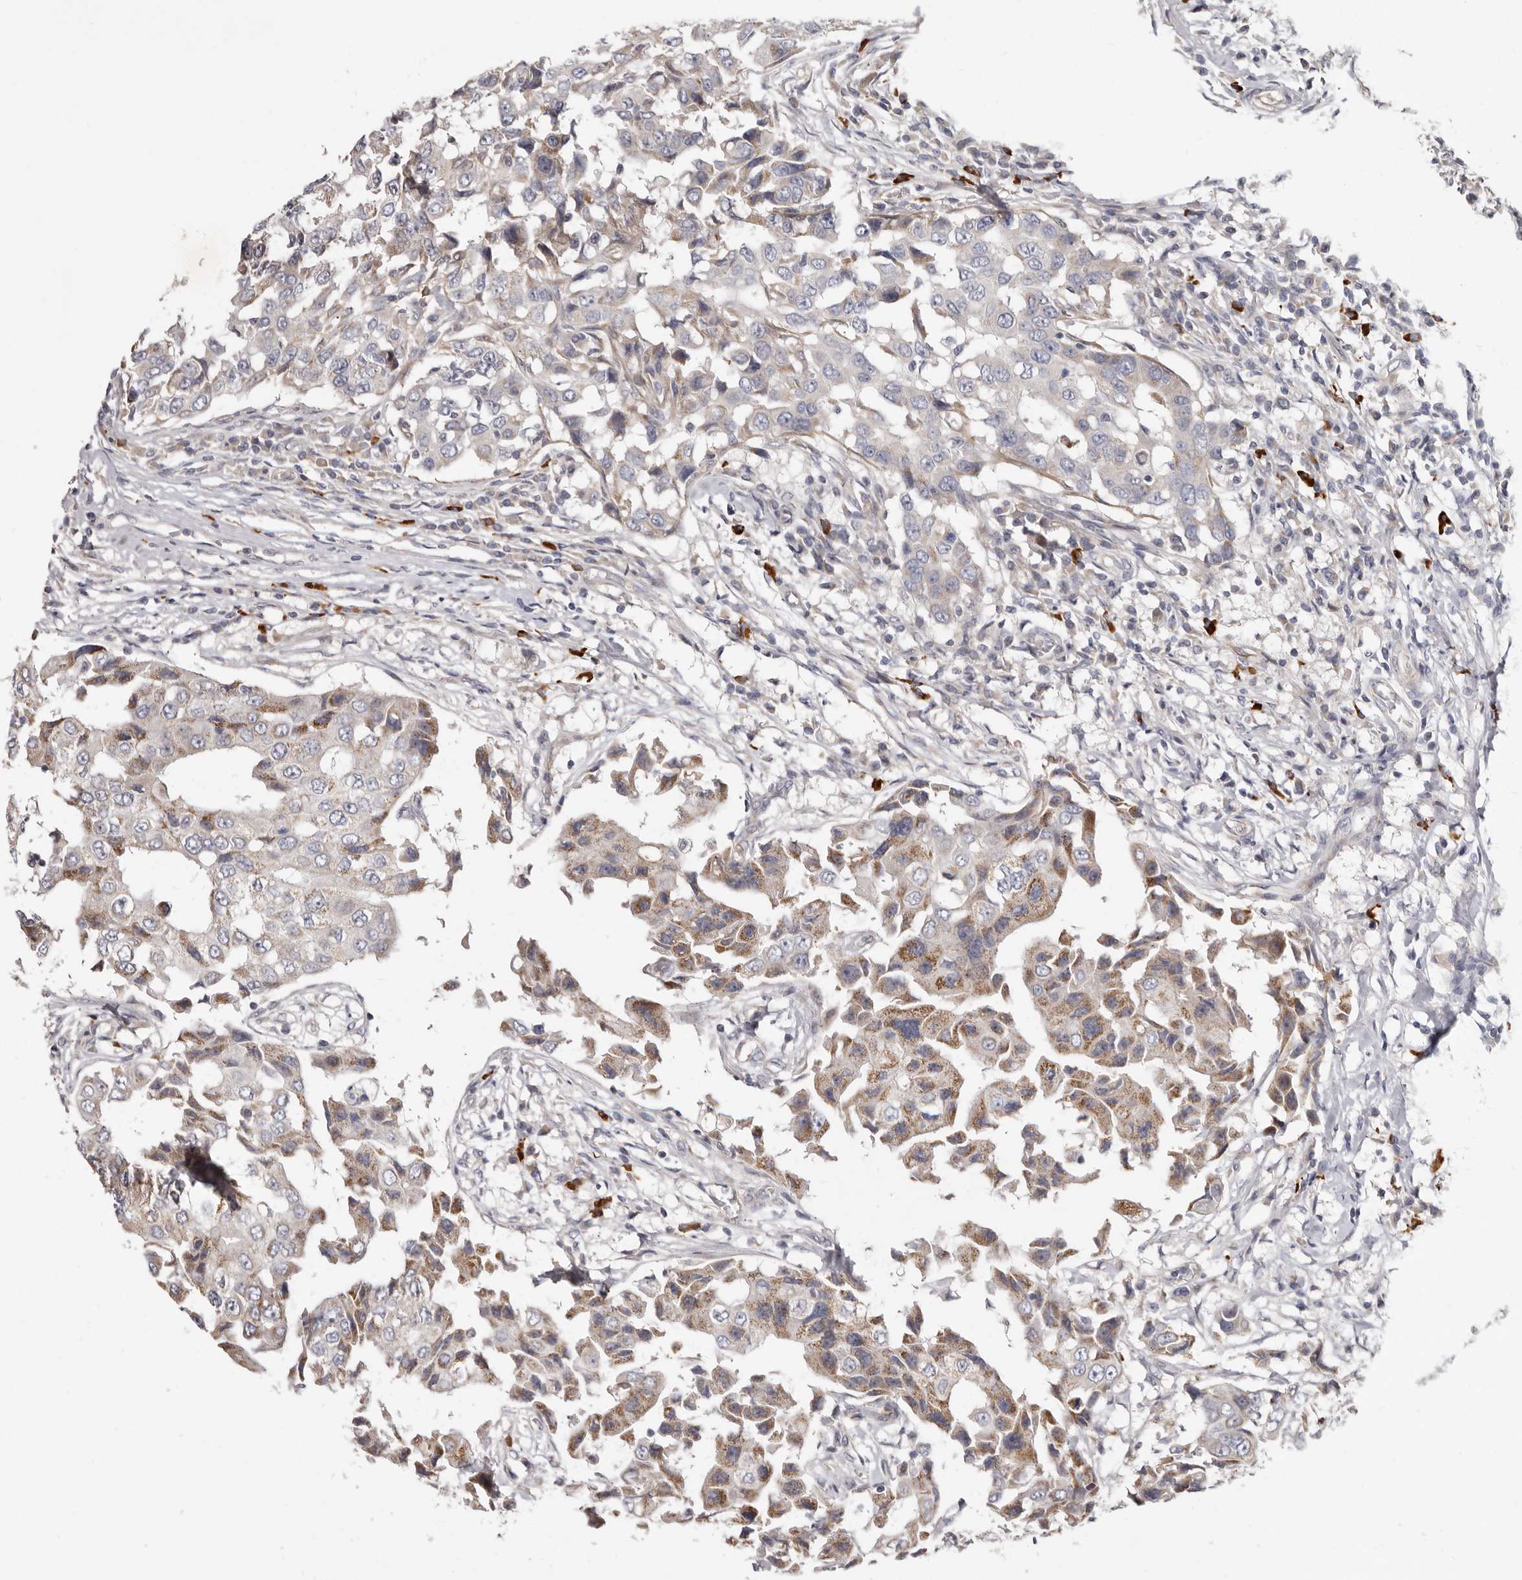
{"staining": {"intensity": "moderate", "quantity": "25%-75%", "location": "cytoplasmic/membranous"}, "tissue": "breast cancer", "cell_type": "Tumor cells", "image_type": "cancer", "snomed": [{"axis": "morphology", "description": "Duct carcinoma"}, {"axis": "topography", "description": "Breast"}], "caption": "High-magnification brightfield microscopy of intraductal carcinoma (breast) stained with DAB (brown) and counterstained with hematoxylin (blue). tumor cells exhibit moderate cytoplasmic/membranous positivity is identified in approximately25%-75% of cells.", "gene": "SPTA1", "patient": {"sex": "female", "age": 27}}